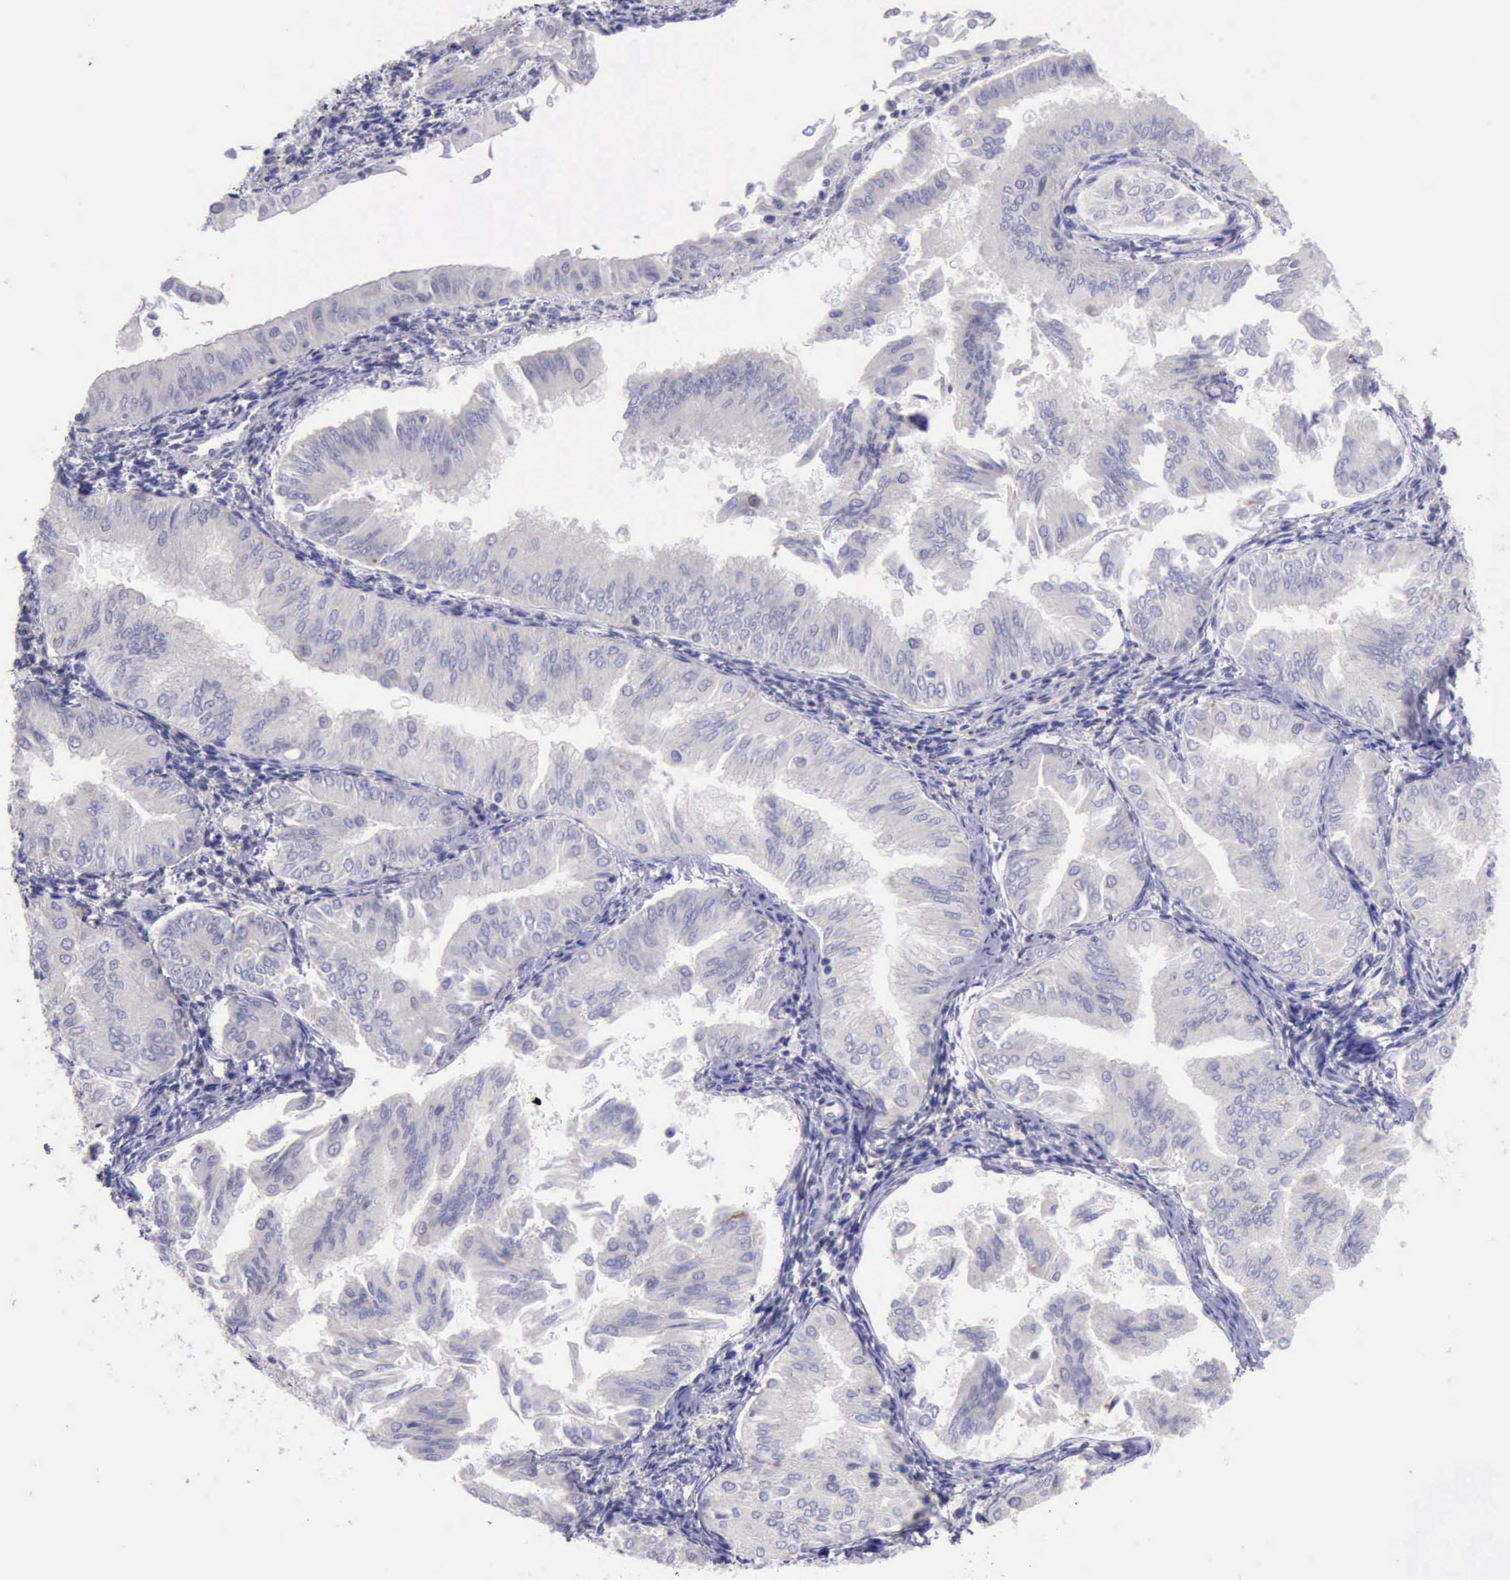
{"staining": {"intensity": "negative", "quantity": "none", "location": "none"}, "tissue": "endometrial cancer", "cell_type": "Tumor cells", "image_type": "cancer", "snomed": [{"axis": "morphology", "description": "Adenocarcinoma, NOS"}, {"axis": "topography", "description": "Endometrium"}], "caption": "A micrograph of endometrial cancer (adenocarcinoma) stained for a protein reveals no brown staining in tumor cells.", "gene": "LRFN5", "patient": {"sex": "female", "age": 53}}